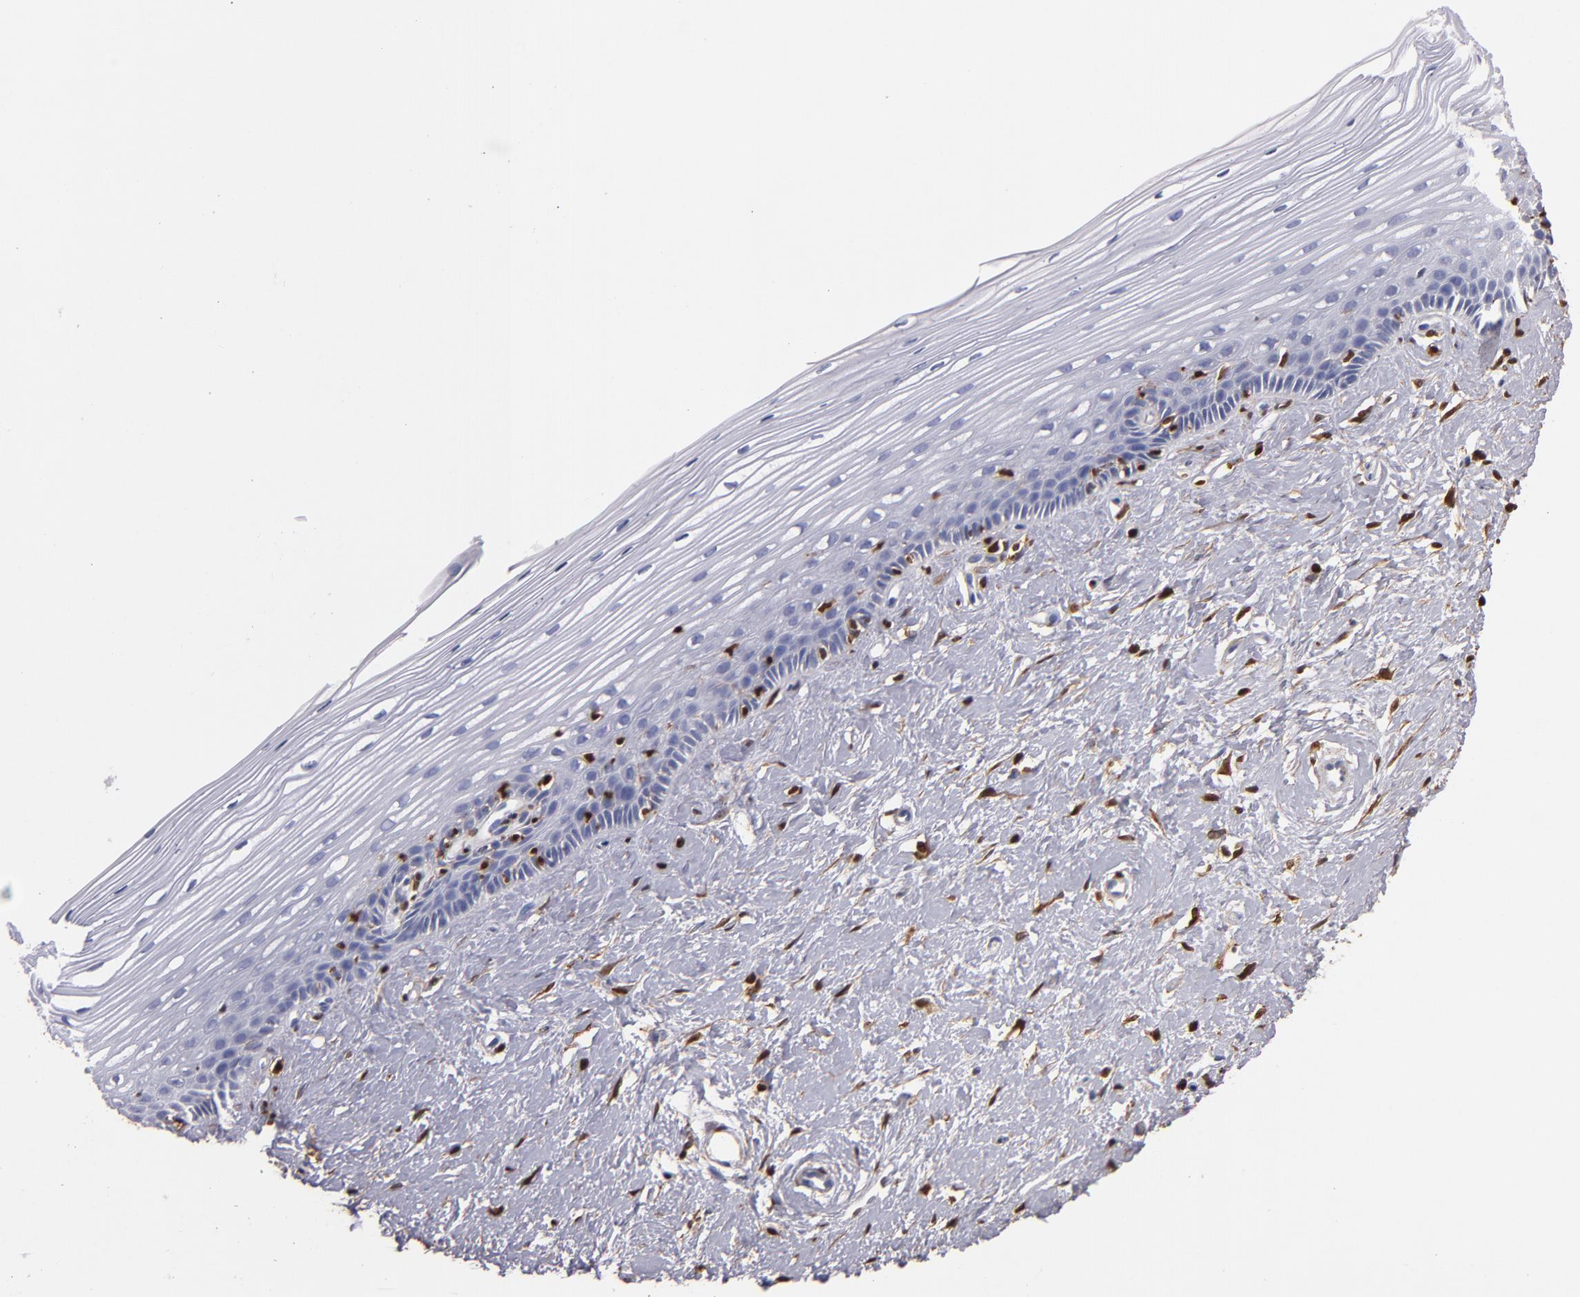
{"staining": {"intensity": "moderate", "quantity": "<25%", "location": "cytoplasmic/membranous"}, "tissue": "cervix", "cell_type": "Glandular cells", "image_type": "normal", "snomed": [{"axis": "morphology", "description": "Normal tissue, NOS"}, {"axis": "topography", "description": "Cervix"}], "caption": "DAB immunohistochemical staining of benign human cervix exhibits moderate cytoplasmic/membranous protein staining in approximately <25% of glandular cells.", "gene": "S100A4", "patient": {"sex": "female", "age": 40}}